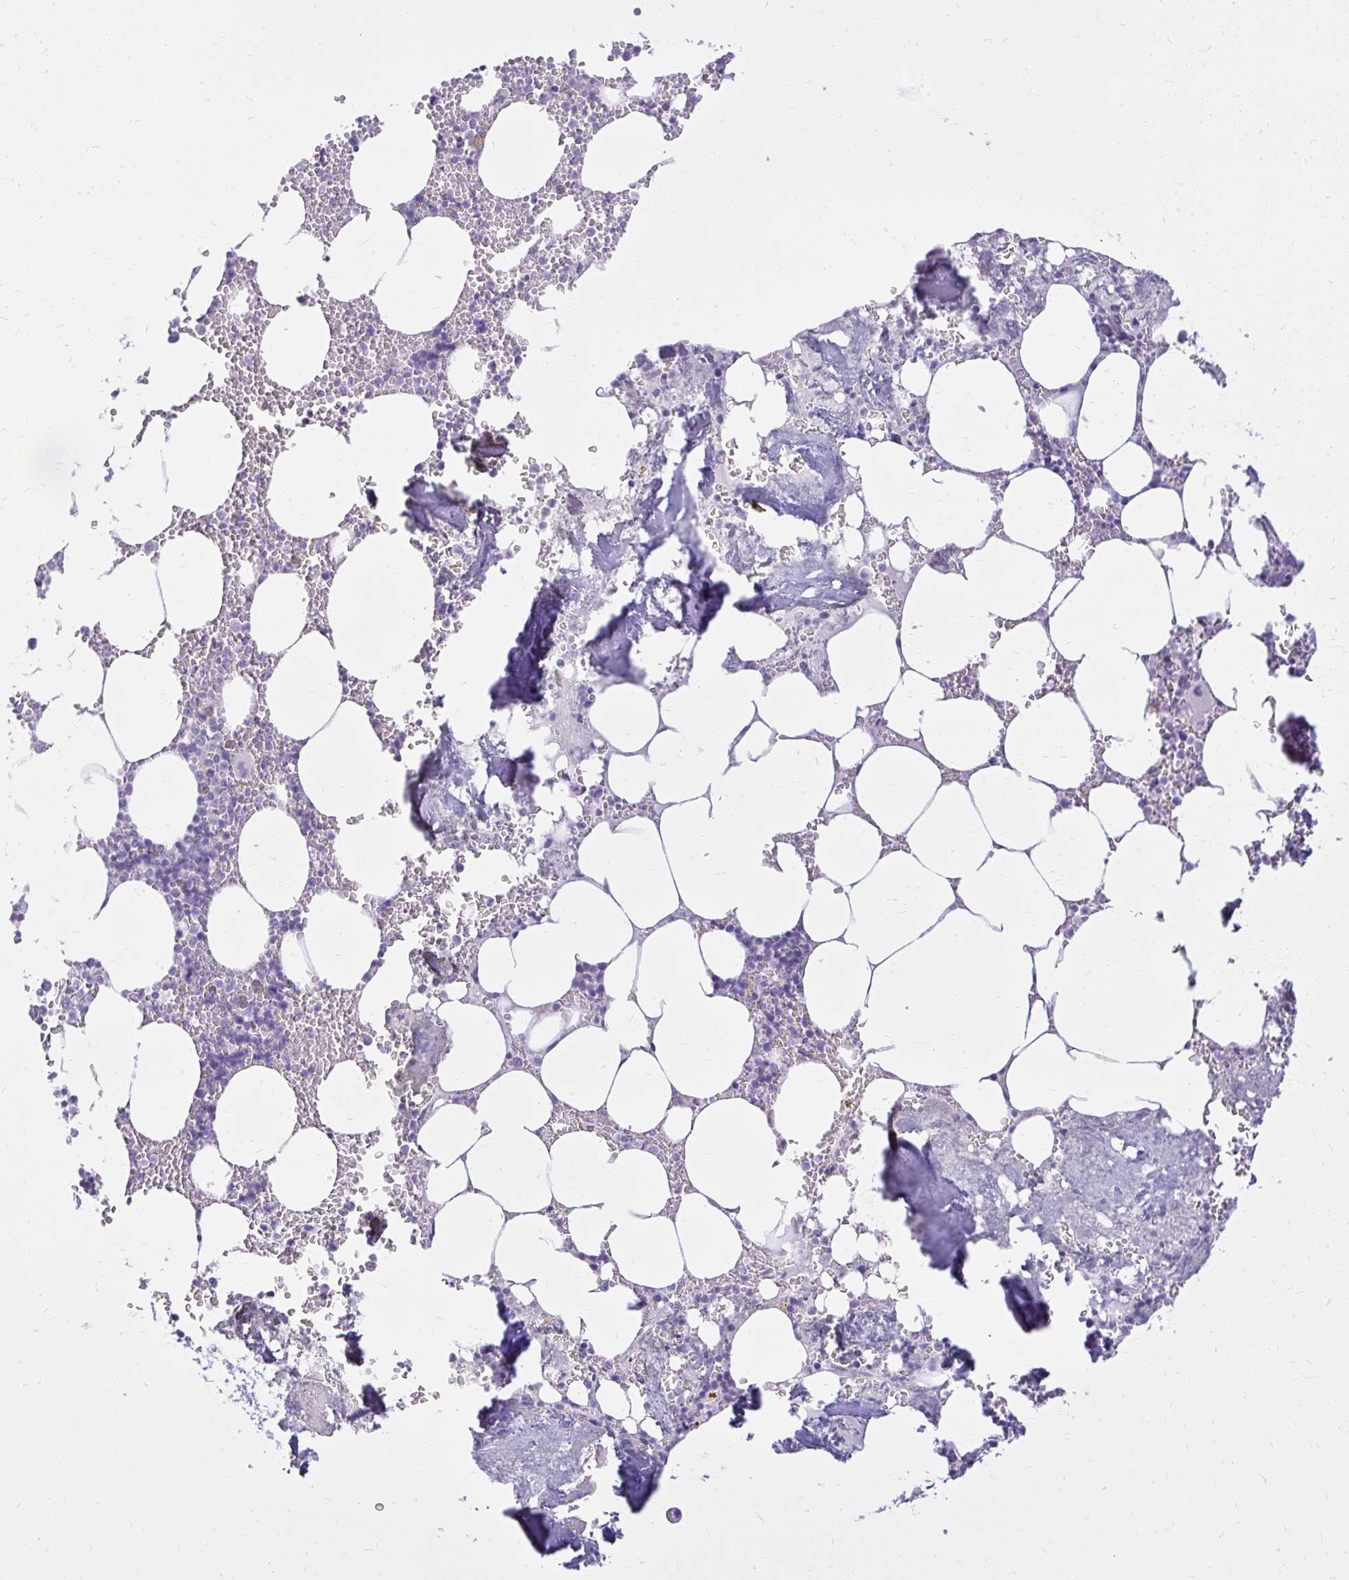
{"staining": {"intensity": "negative", "quantity": "none", "location": "none"}, "tissue": "bone marrow", "cell_type": "Hematopoietic cells", "image_type": "normal", "snomed": [{"axis": "morphology", "description": "Normal tissue, NOS"}, {"axis": "topography", "description": "Bone marrow"}], "caption": "This histopathology image is of unremarkable bone marrow stained with immunohistochemistry to label a protein in brown with the nuclei are counter-stained blue. There is no expression in hematopoietic cells. (Stains: DAB (3,3'-diaminobenzidine) immunohistochemistry with hematoxylin counter stain, Microscopy: brightfield microscopy at high magnification).", "gene": "PRAP1", "patient": {"sex": "male", "age": 54}}